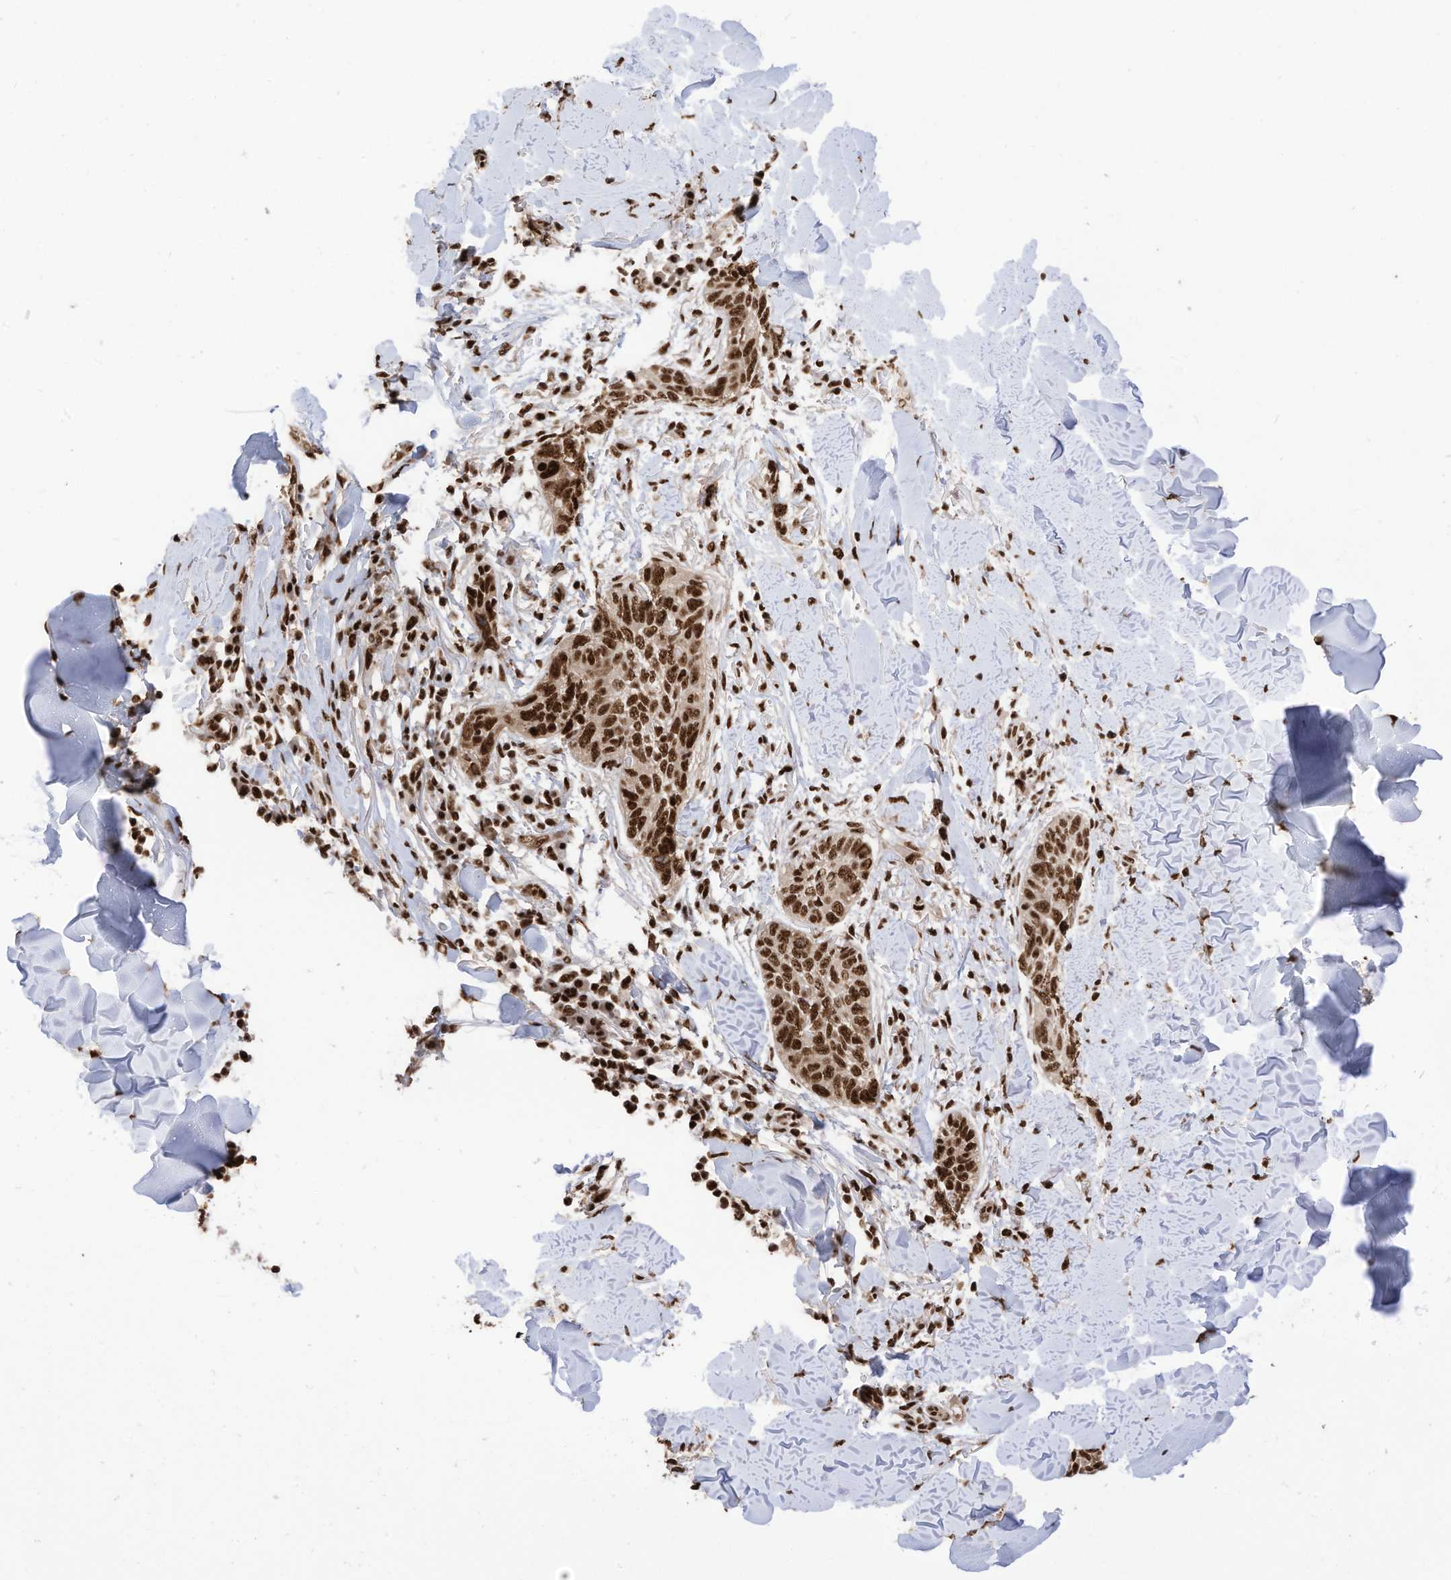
{"staining": {"intensity": "strong", "quantity": ">75%", "location": "nuclear"}, "tissue": "skin cancer", "cell_type": "Tumor cells", "image_type": "cancer", "snomed": [{"axis": "morphology", "description": "Basal cell carcinoma"}, {"axis": "topography", "description": "Skin"}], "caption": "Protein expression analysis of human skin cancer (basal cell carcinoma) reveals strong nuclear positivity in about >75% of tumor cells.", "gene": "SF3A3", "patient": {"sex": "male", "age": 85}}